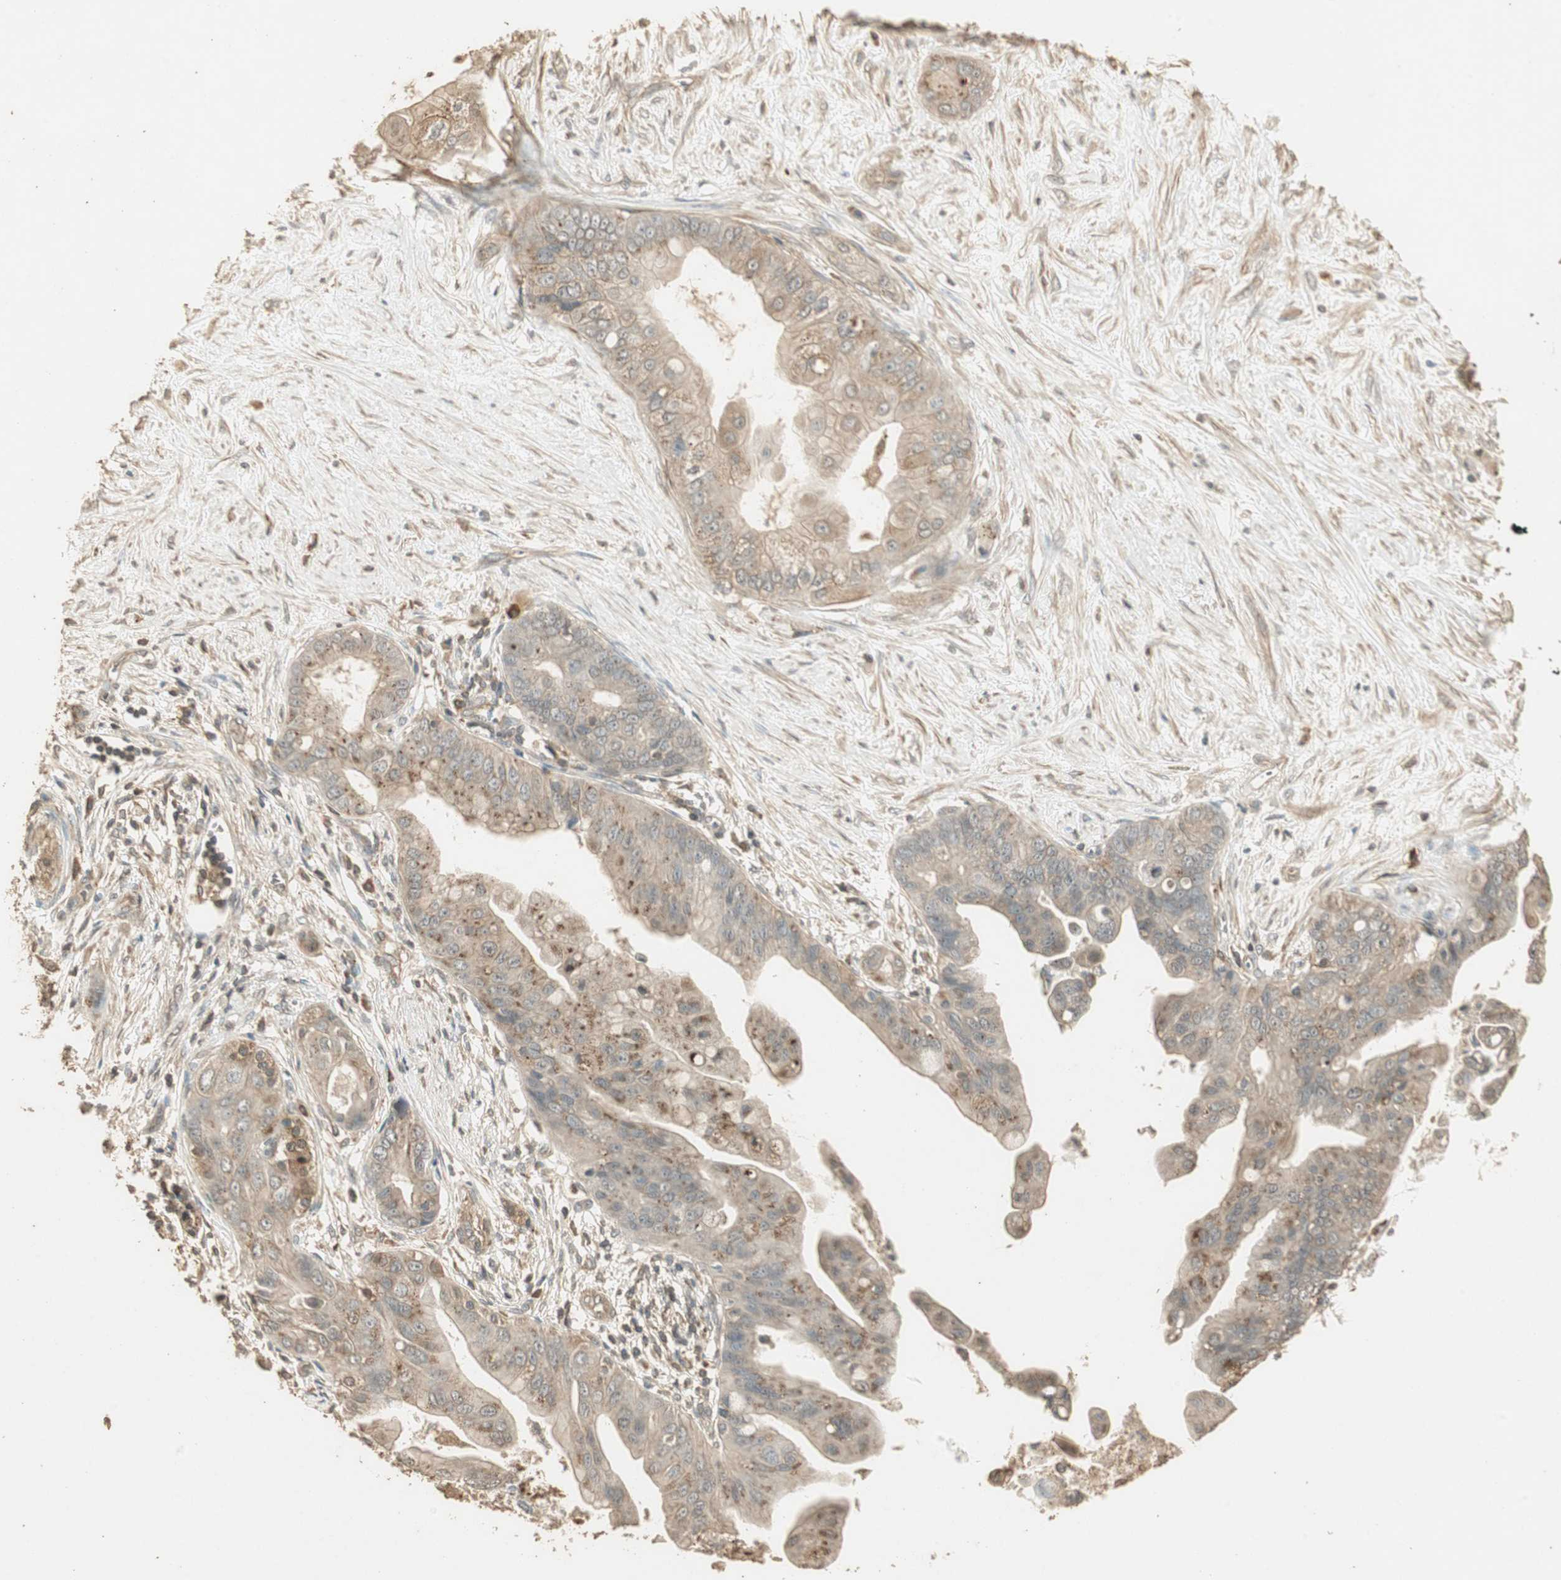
{"staining": {"intensity": "weak", "quantity": "25%-75%", "location": "cytoplasmic/membranous"}, "tissue": "pancreatic cancer", "cell_type": "Tumor cells", "image_type": "cancer", "snomed": [{"axis": "morphology", "description": "Adenocarcinoma, NOS"}, {"axis": "topography", "description": "Pancreas"}], "caption": "This image exhibits adenocarcinoma (pancreatic) stained with immunohistochemistry to label a protein in brown. The cytoplasmic/membranous of tumor cells show weak positivity for the protein. Nuclei are counter-stained blue.", "gene": "USP2", "patient": {"sex": "female", "age": 75}}